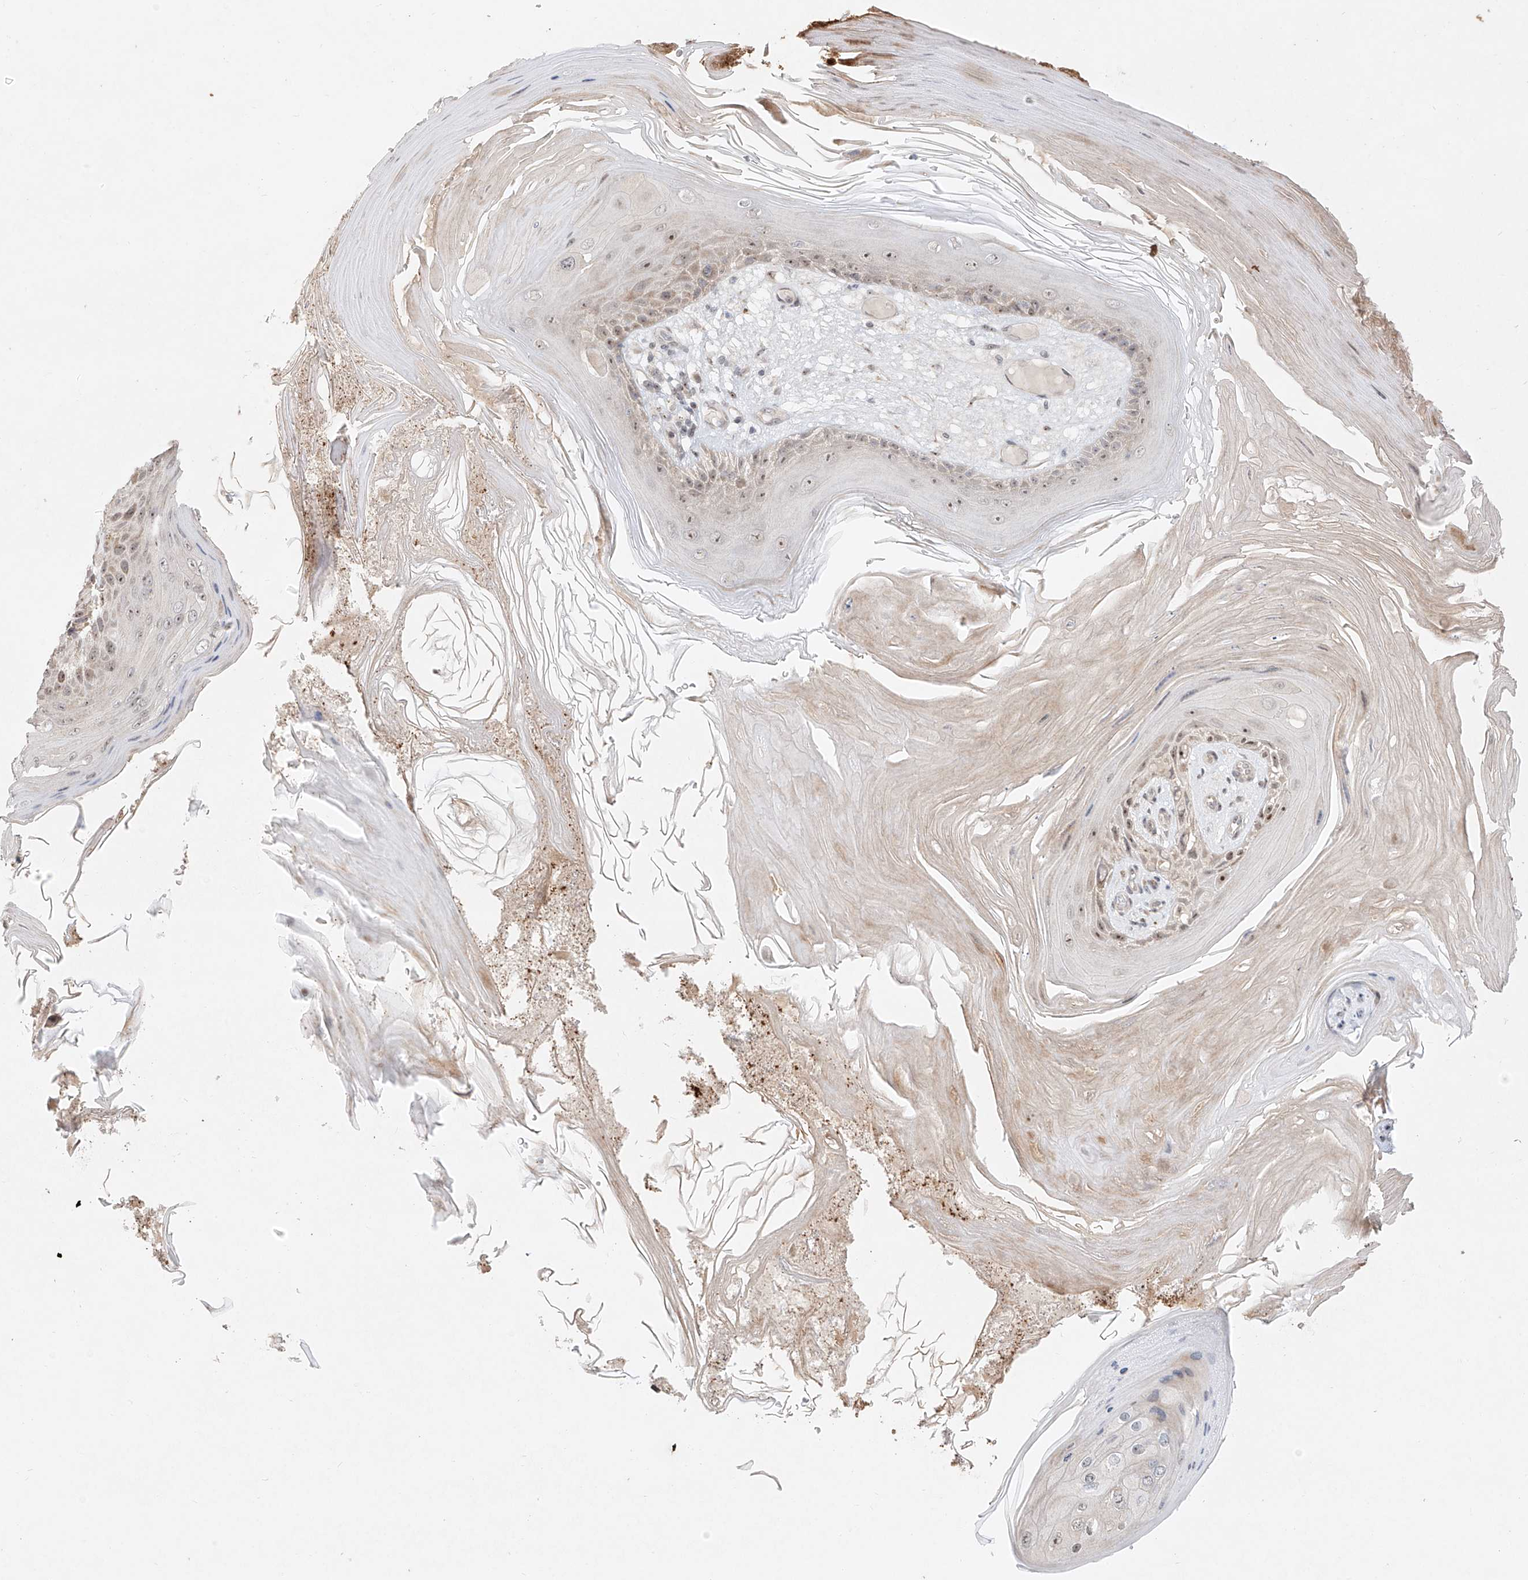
{"staining": {"intensity": "weak", "quantity": "25%-75%", "location": "nuclear"}, "tissue": "skin cancer", "cell_type": "Tumor cells", "image_type": "cancer", "snomed": [{"axis": "morphology", "description": "Squamous cell carcinoma, NOS"}, {"axis": "topography", "description": "Skin"}], "caption": "A photomicrograph showing weak nuclear expression in approximately 25%-75% of tumor cells in squamous cell carcinoma (skin), as visualized by brown immunohistochemical staining.", "gene": "TASP1", "patient": {"sex": "female", "age": 88}}